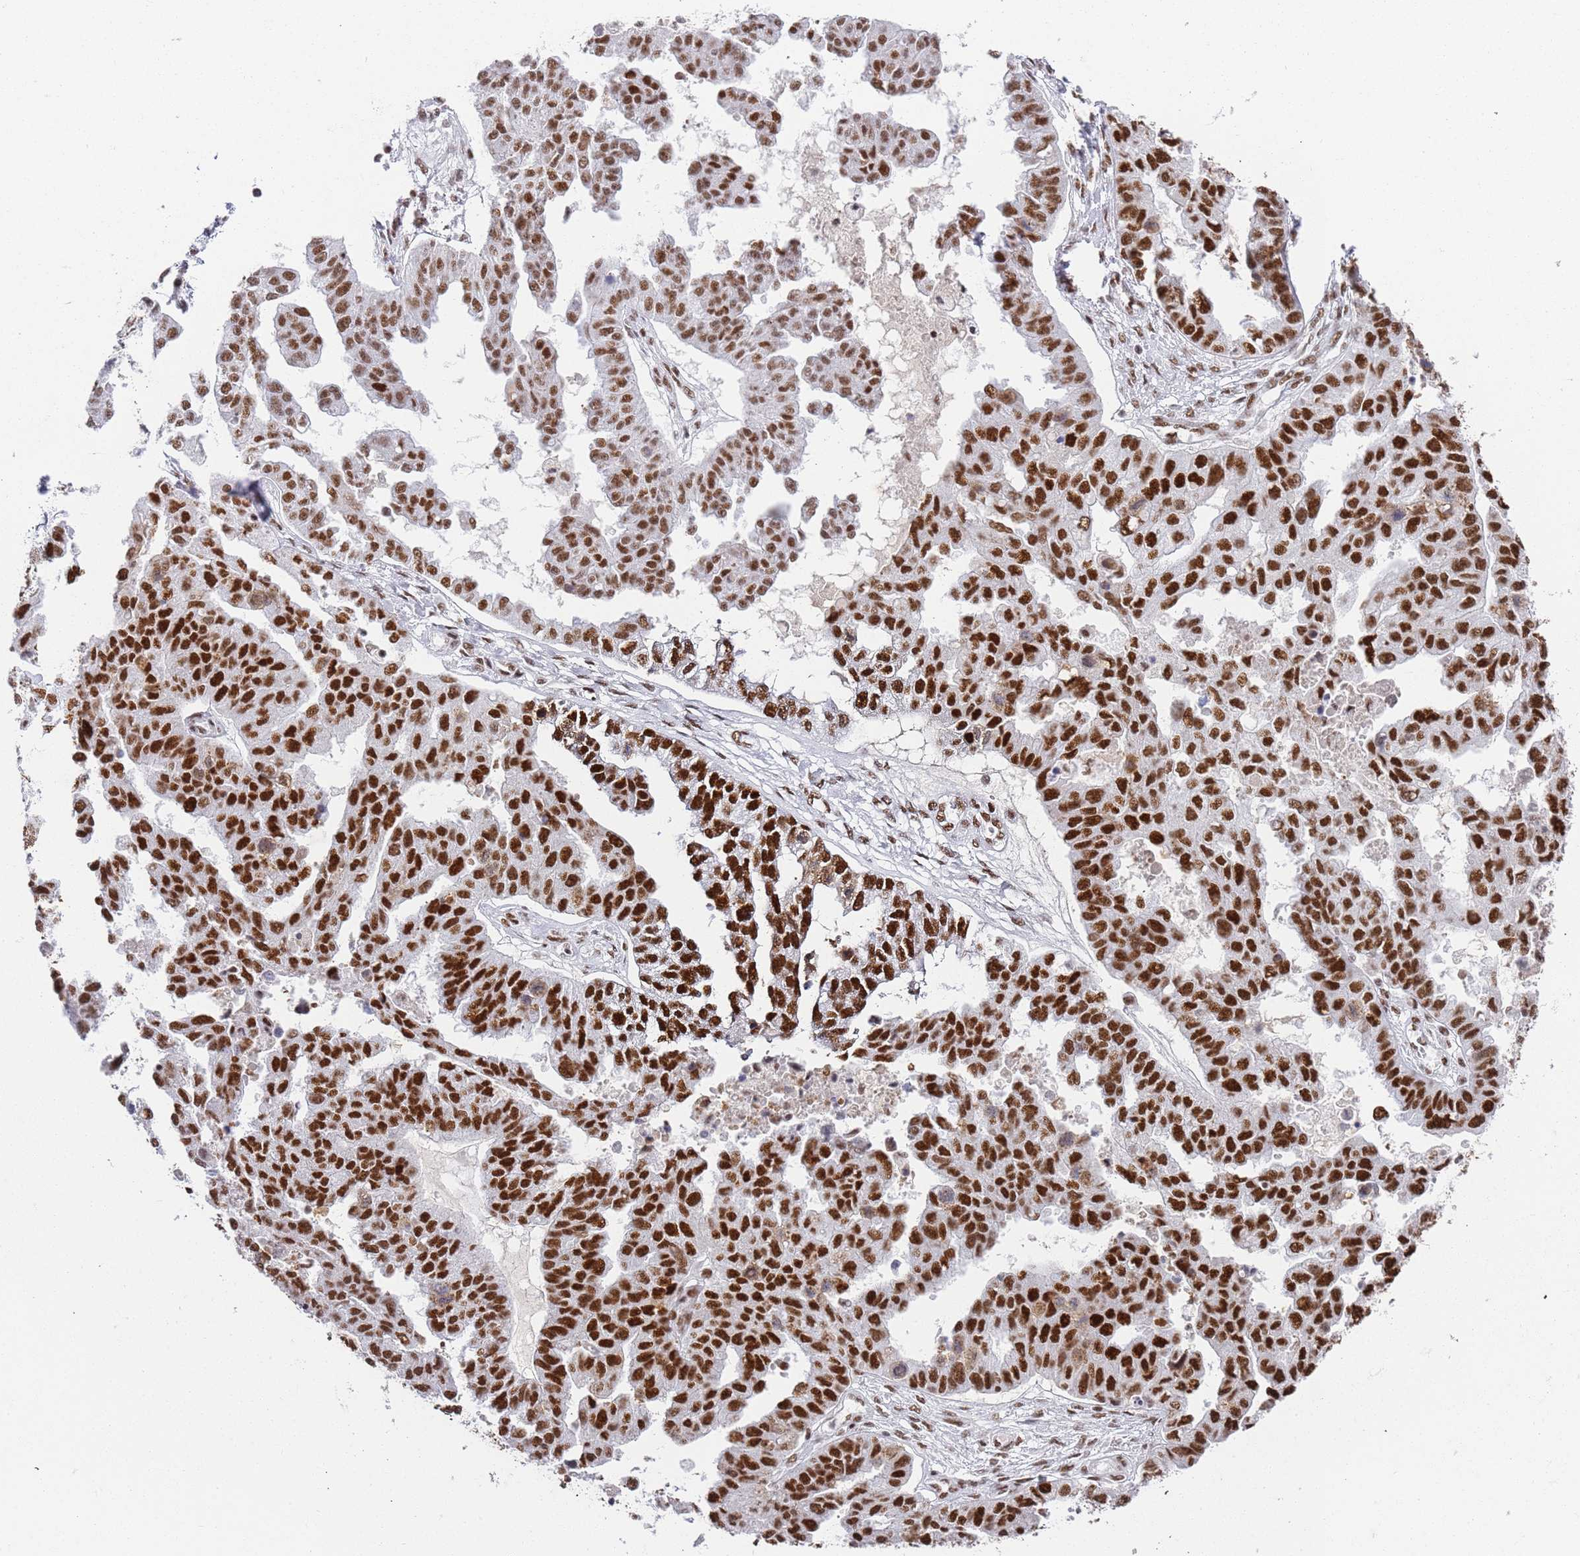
{"staining": {"intensity": "strong", "quantity": ">75%", "location": "nuclear"}, "tissue": "ovarian cancer", "cell_type": "Tumor cells", "image_type": "cancer", "snomed": [{"axis": "morphology", "description": "Cystadenocarcinoma, serous, NOS"}, {"axis": "topography", "description": "Ovary"}], "caption": "A high-resolution photomicrograph shows immunohistochemistry staining of ovarian cancer, which shows strong nuclear expression in approximately >75% of tumor cells.", "gene": "AKAP8L", "patient": {"sex": "female", "age": 58}}